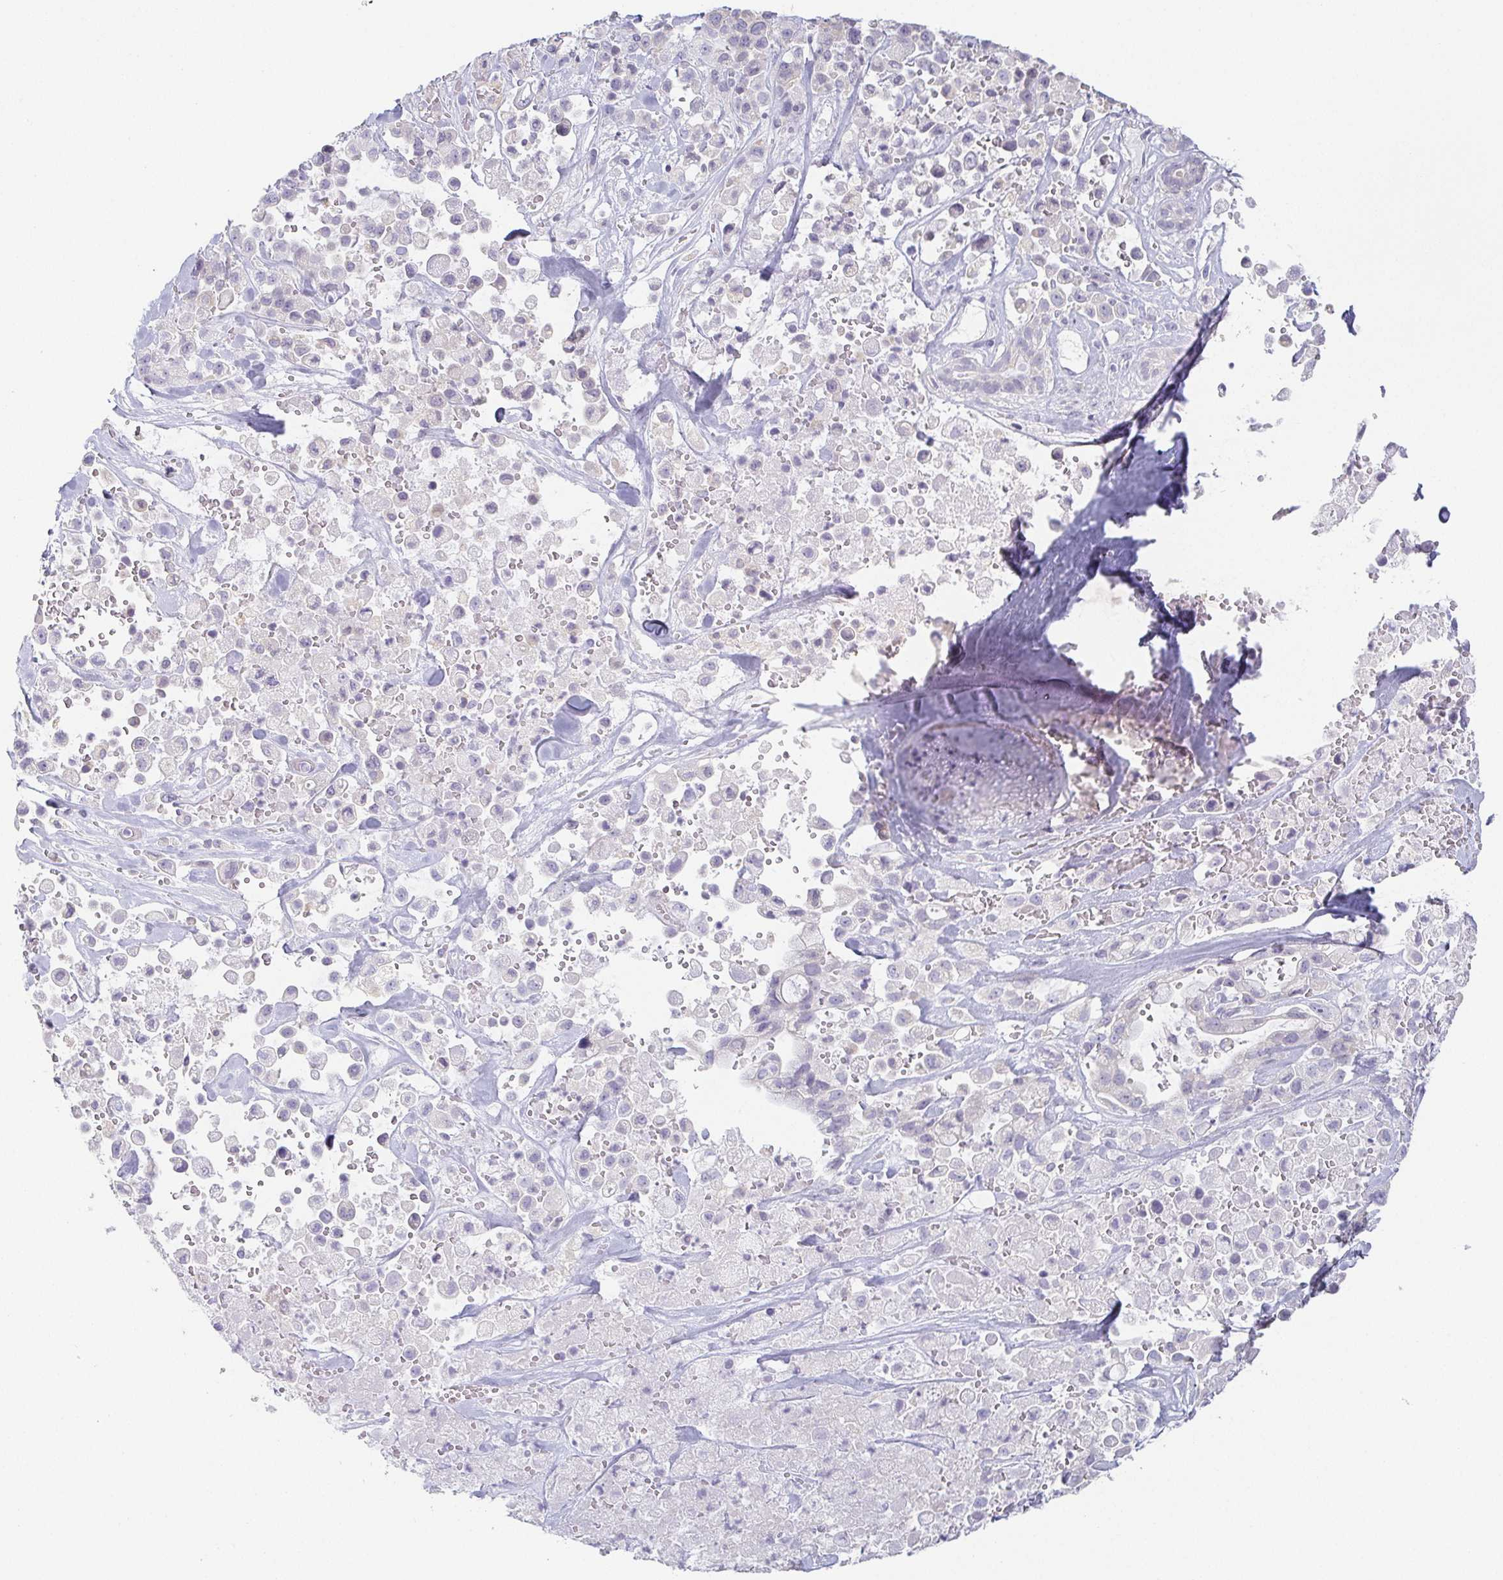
{"staining": {"intensity": "negative", "quantity": "none", "location": "none"}, "tissue": "pancreatic cancer", "cell_type": "Tumor cells", "image_type": "cancer", "snomed": [{"axis": "morphology", "description": "Adenocarcinoma, NOS"}, {"axis": "topography", "description": "Pancreas"}], "caption": "The immunohistochemistry (IHC) micrograph has no significant positivity in tumor cells of adenocarcinoma (pancreatic) tissue. (IHC, brightfield microscopy, high magnification).", "gene": "PRR27", "patient": {"sex": "male", "age": 44}}